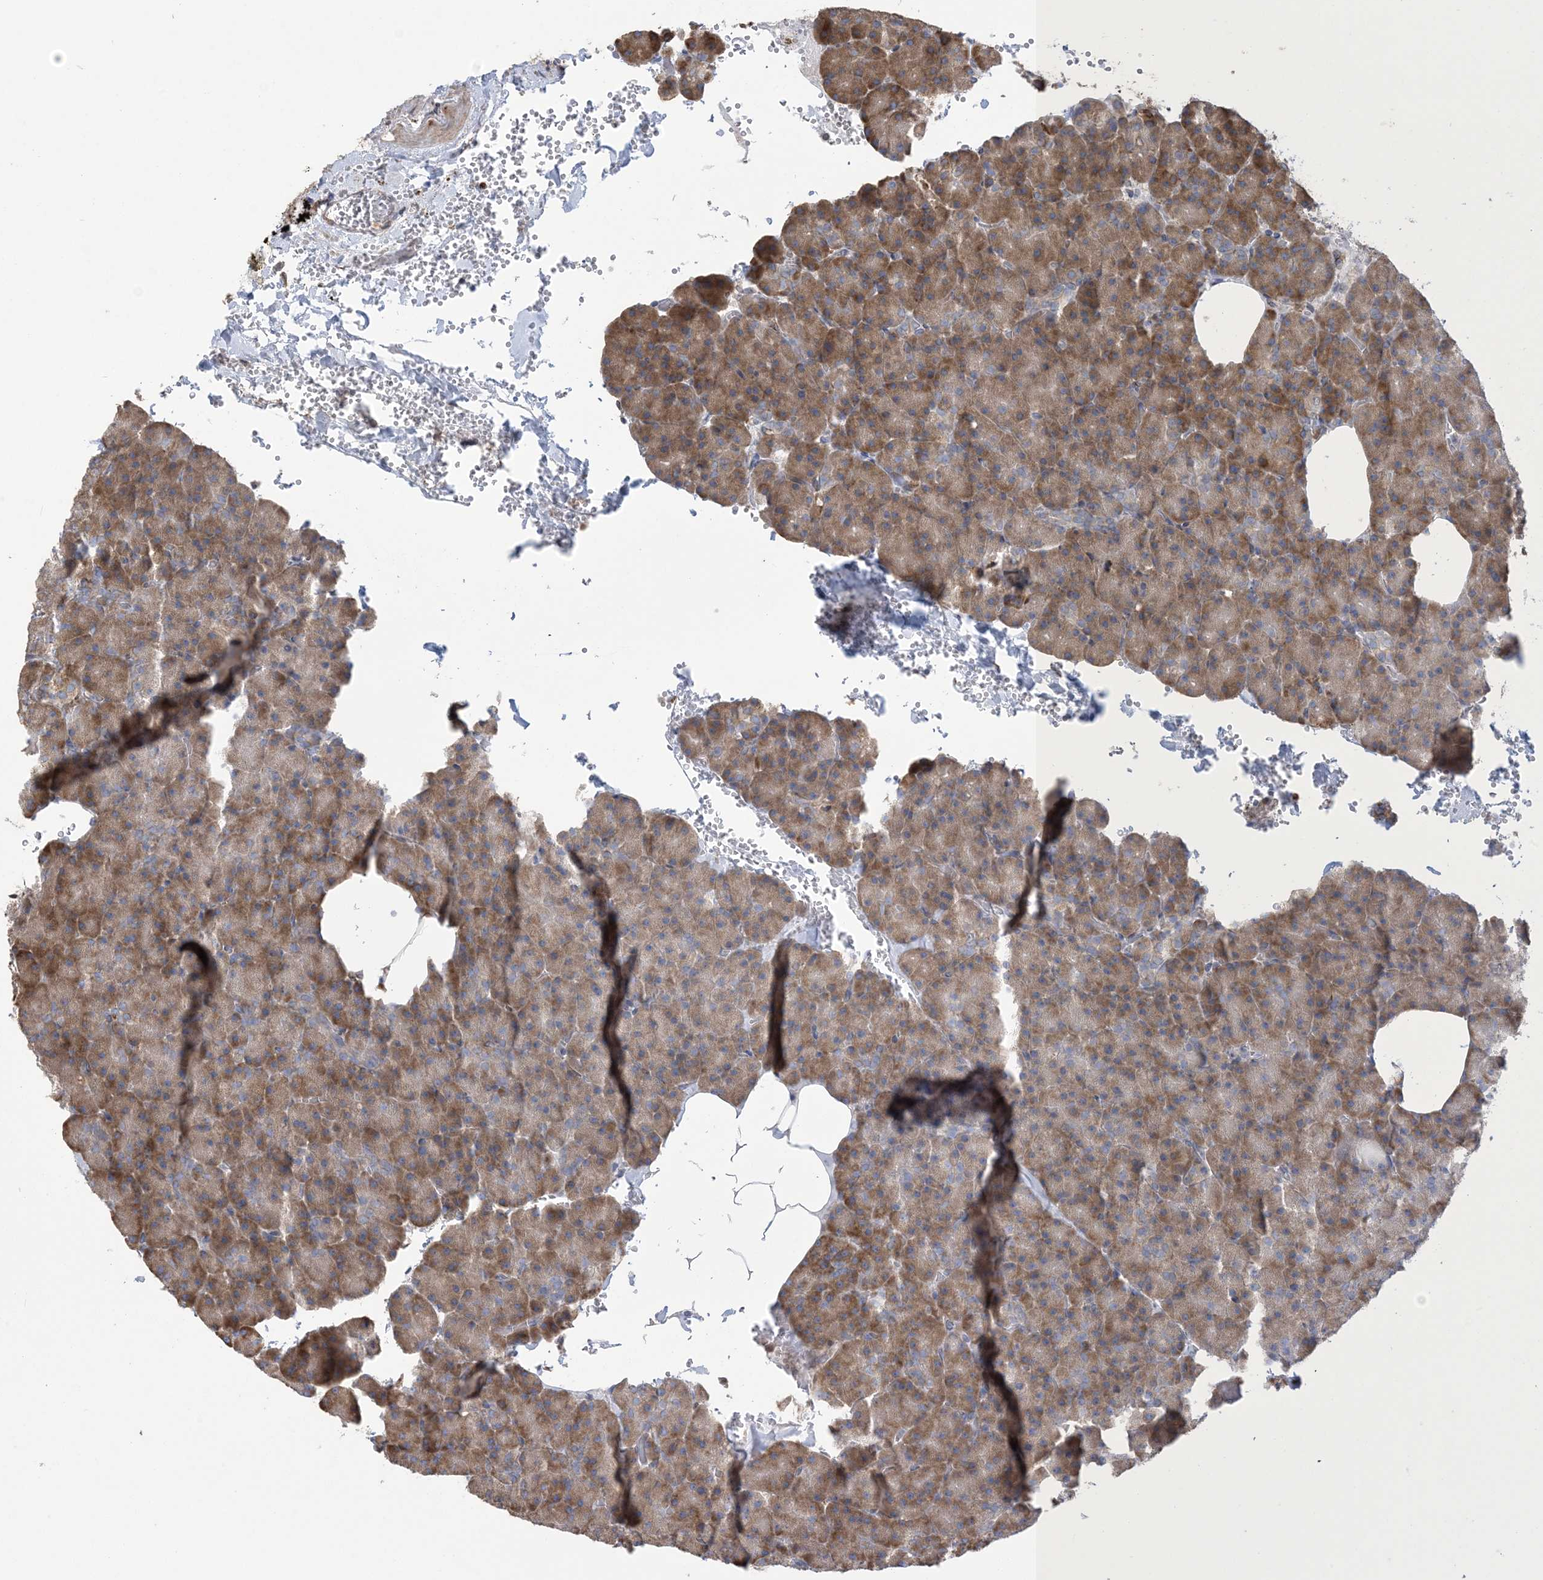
{"staining": {"intensity": "moderate", "quantity": ">75%", "location": "cytoplasmic/membranous"}, "tissue": "pancreas", "cell_type": "Exocrine glandular cells", "image_type": "normal", "snomed": [{"axis": "morphology", "description": "Normal tissue, NOS"}, {"axis": "morphology", "description": "Carcinoid, malignant, NOS"}, {"axis": "topography", "description": "Pancreas"}], "caption": "Immunohistochemical staining of benign pancreas demonstrates >75% levels of moderate cytoplasmic/membranous protein positivity in about >75% of exocrine glandular cells.", "gene": "SHANK1", "patient": {"sex": "female", "age": 35}}